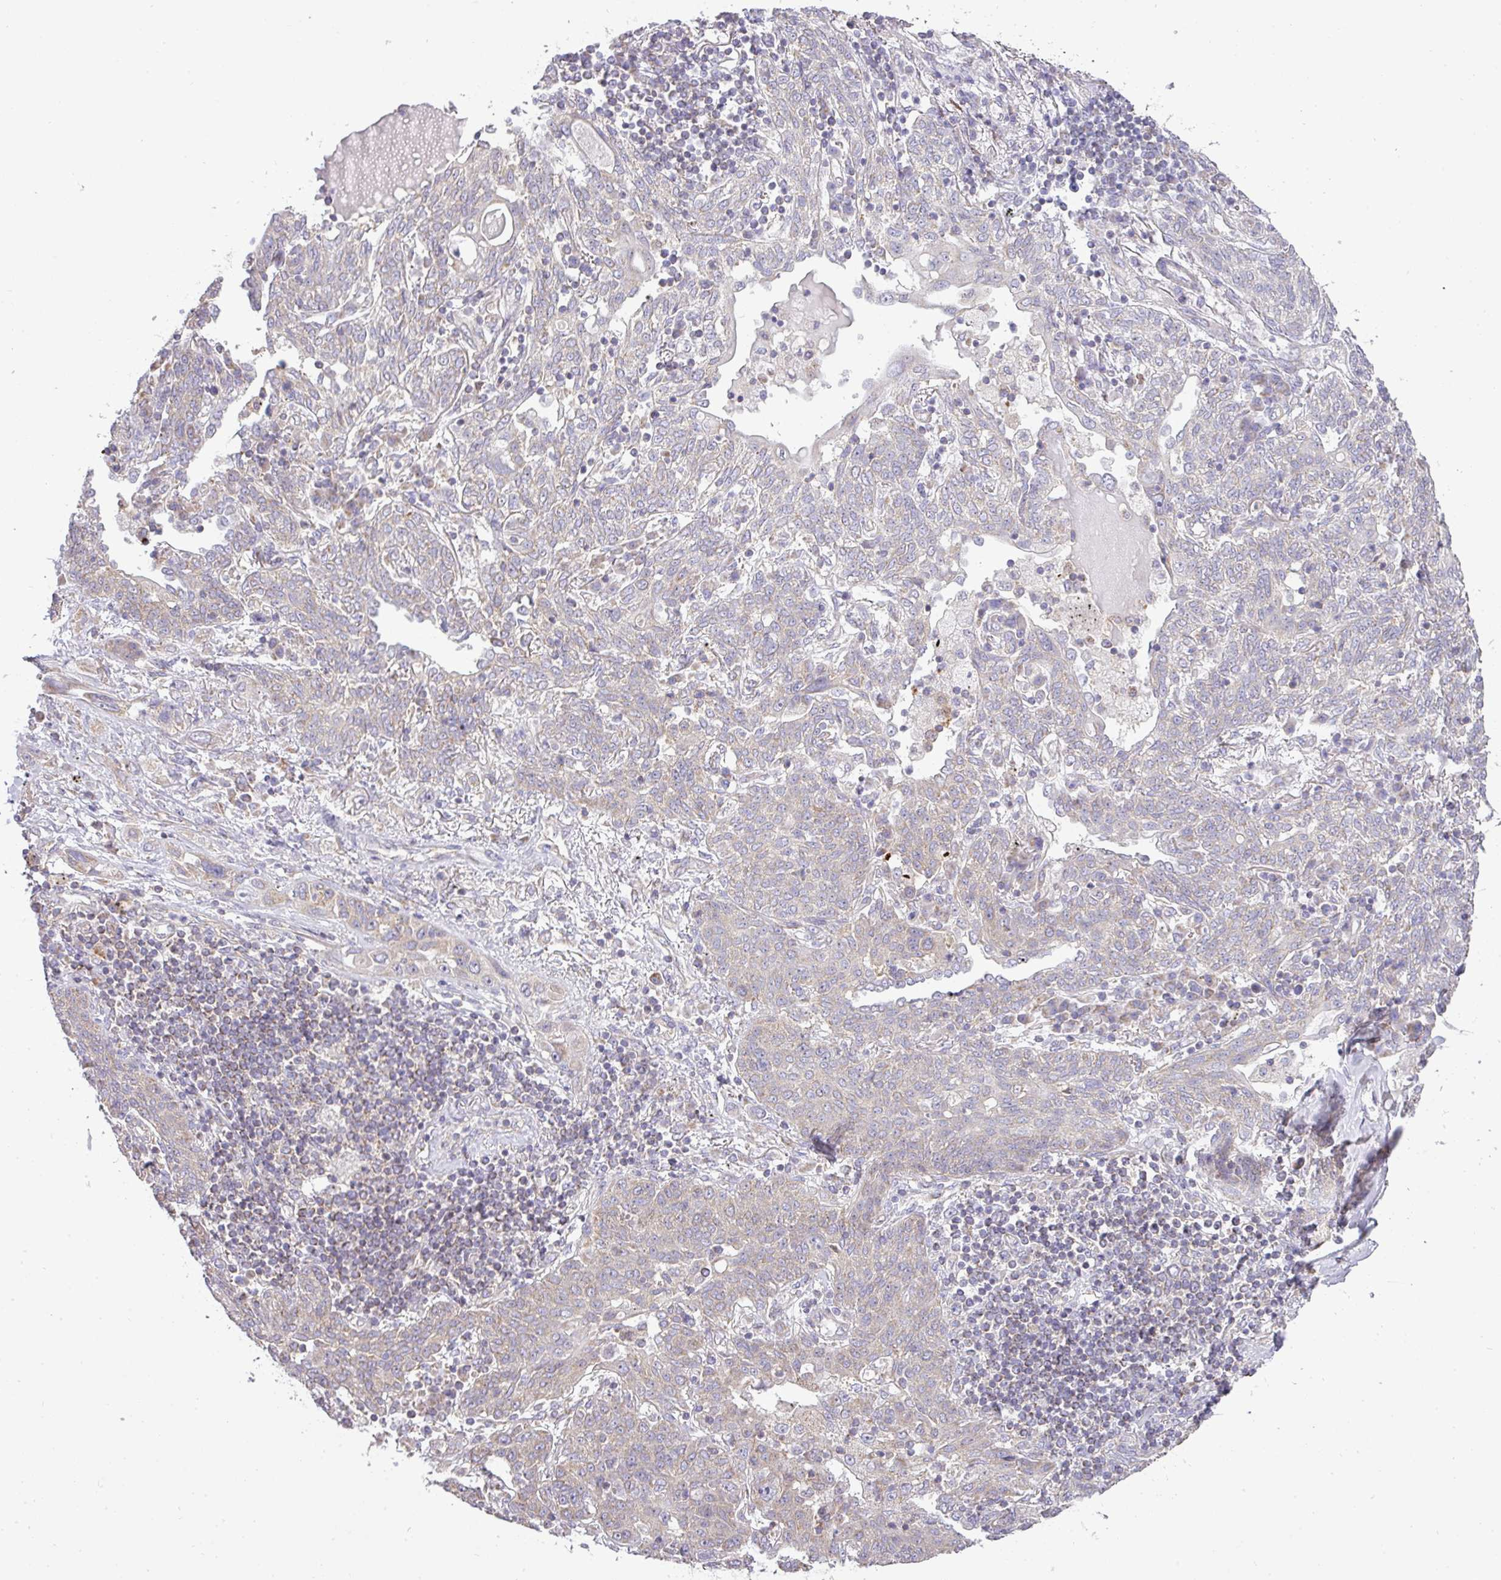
{"staining": {"intensity": "weak", "quantity": "25%-75%", "location": "cytoplasmic/membranous"}, "tissue": "lung cancer", "cell_type": "Tumor cells", "image_type": "cancer", "snomed": [{"axis": "morphology", "description": "Squamous cell carcinoma, NOS"}, {"axis": "topography", "description": "Lung"}], "caption": "The immunohistochemical stain highlights weak cytoplasmic/membranous positivity in tumor cells of lung cancer tissue. (DAB = brown stain, brightfield microscopy at high magnification).", "gene": "ZNF211", "patient": {"sex": "female", "age": 70}}